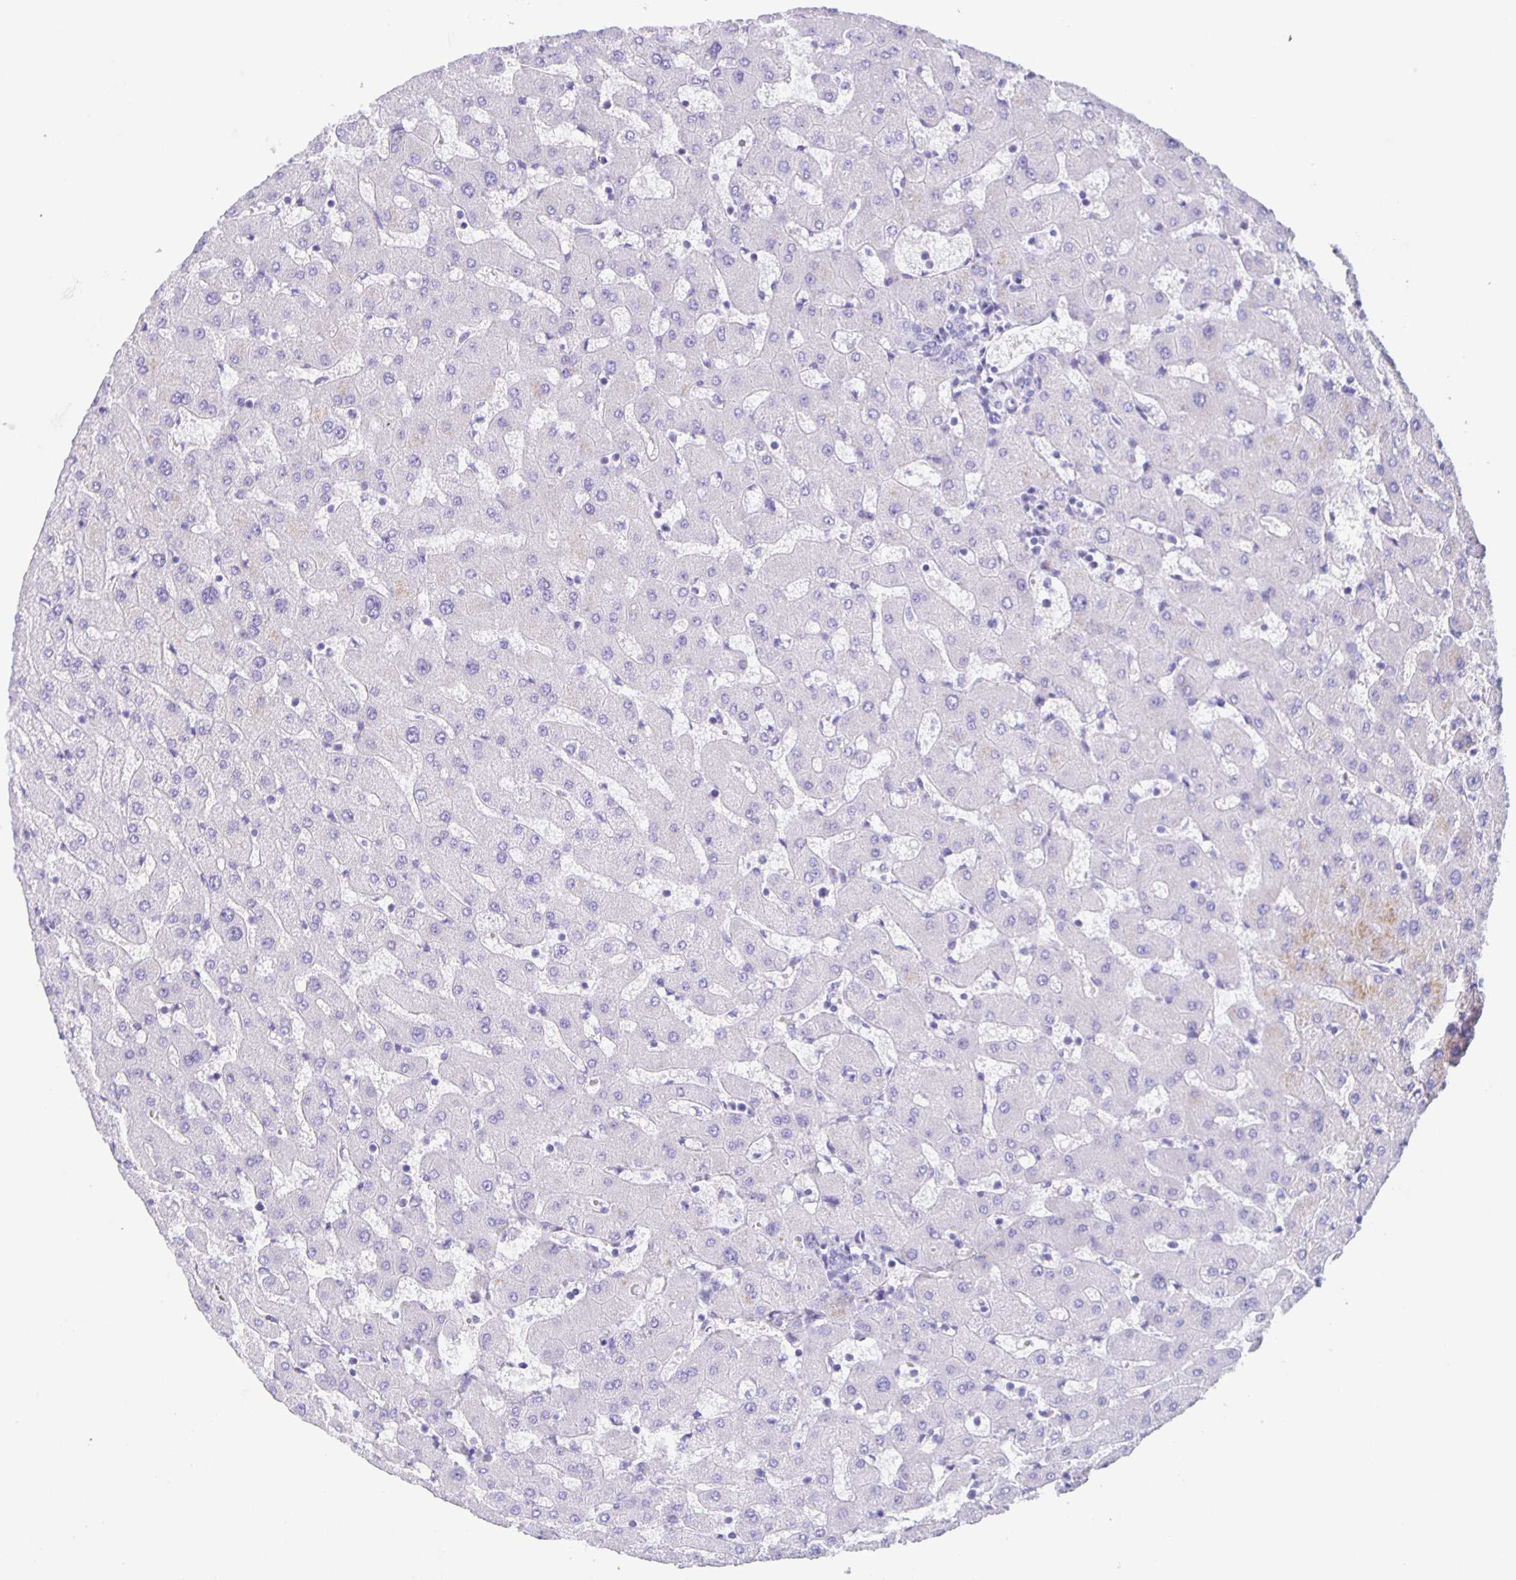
{"staining": {"intensity": "negative", "quantity": "none", "location": "none"}, "tissue": "liver", "cell_type": "Cholangiocytes", "image_type": "normal", "snomed": [{"axis": "morphology", "description": "Normal tissue, NOS"}, {"axis": "topography", "description": "Liver"}], "caption": "Immunohistochemistry (IHC) of benign liver exhibits no staining in cholangiocytes. The staining was performed using DAB to visualize the protein expression in brown, while the nuclei were stained in blue with hematoxylin (Magnification: 20x).", "gene": "GUCA2A", "patient": {"sex": "female", "age": 63}}